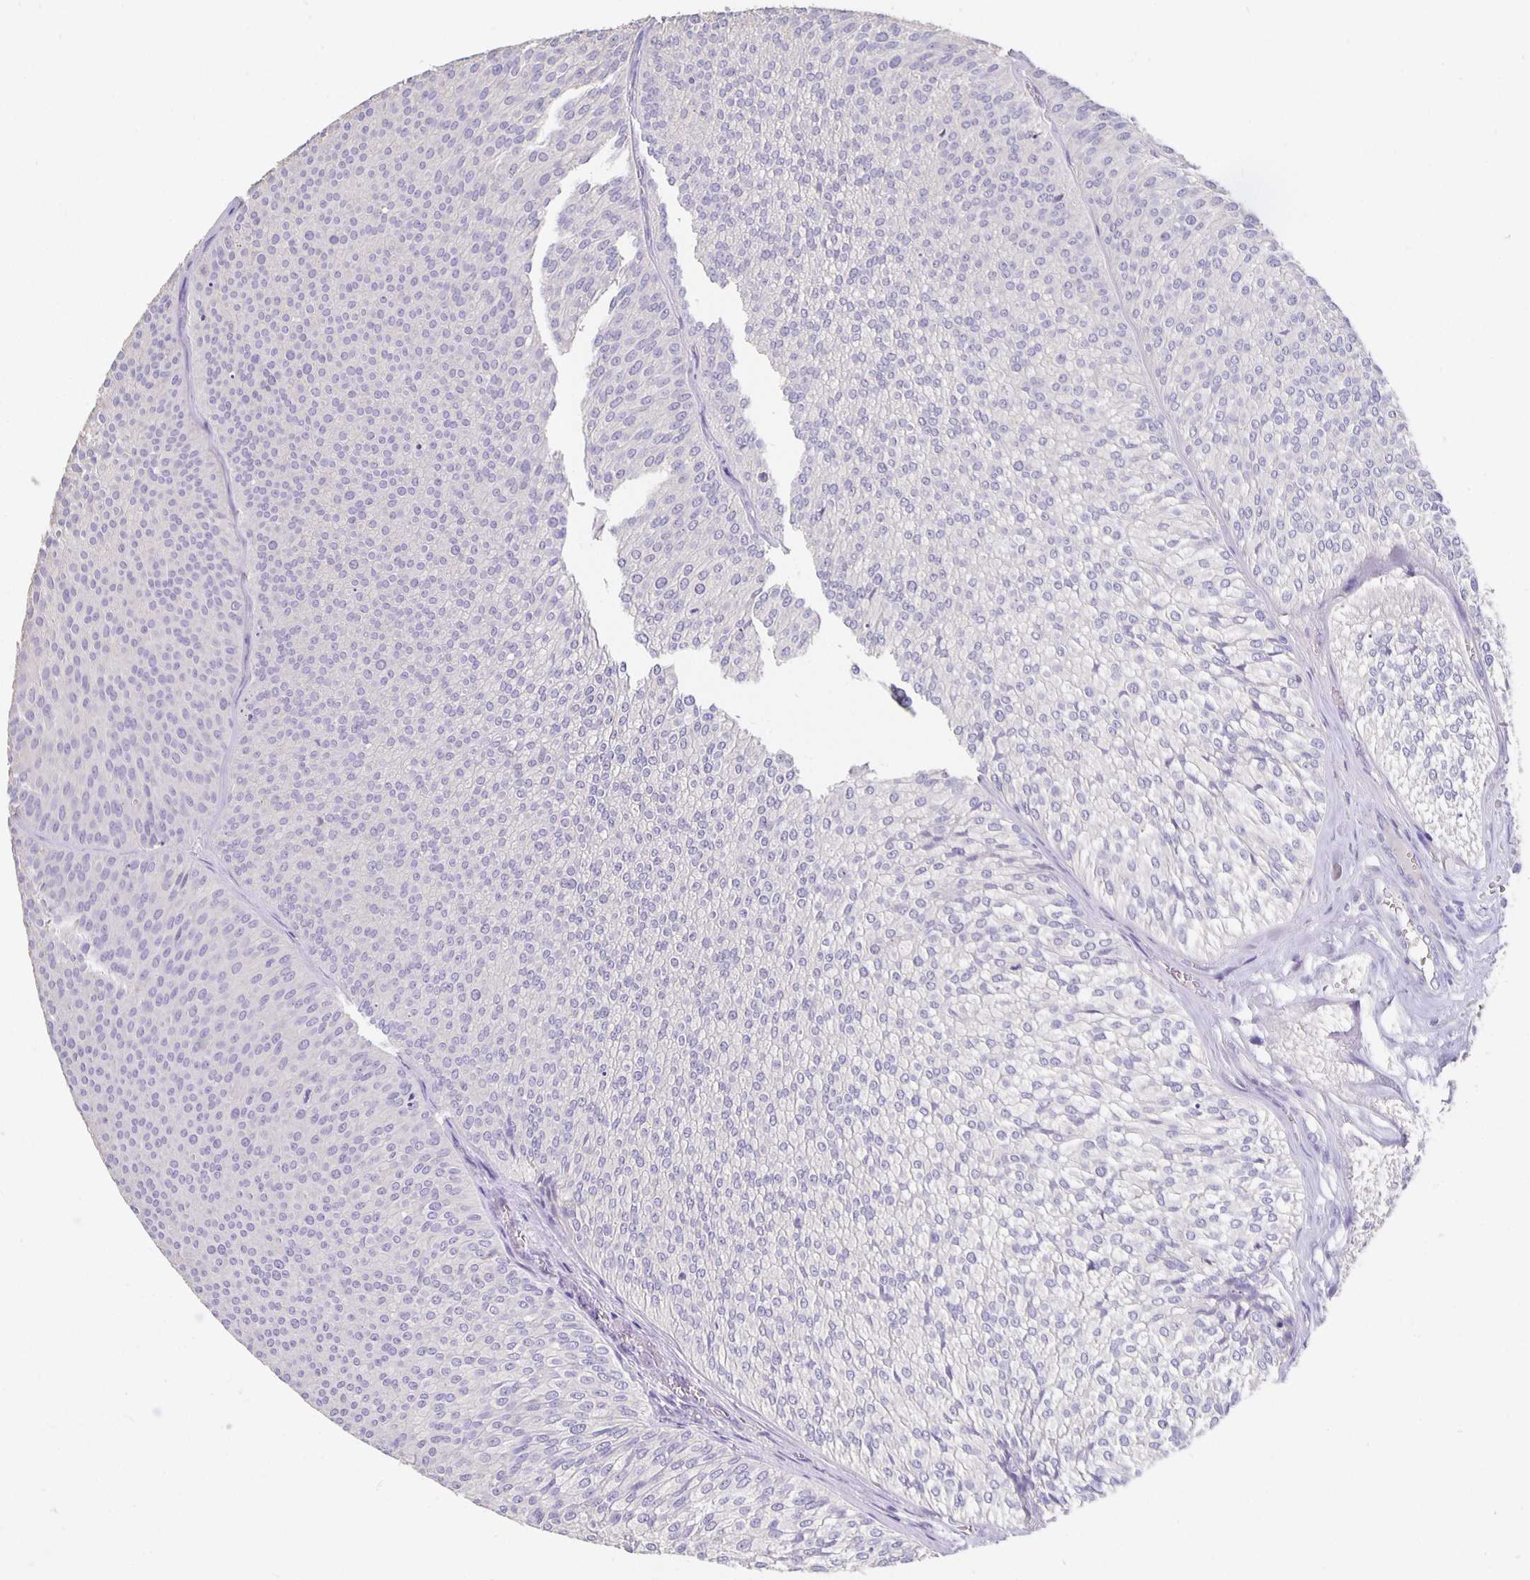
{"staining": {"intensity": "negative", "quantity": "none", "location": "none"}, "tissue": "urothelial cancer", "cell_type": "Tumor cells", "image_type": "cancer", "snomed": [{"axis": "morphology", "description": "Urothelial carcinoma, Low grade"}, {"axis": "topography", "description": "Urinary bladder"}], "caption": "An immunohistochemistry (IHC) photomicrograph of urothelial cancer is shown. There is no staining in tumor cells of urothelial cancer.", "gene": "CFAP74", "patient": {"sex": "male", "age": 91}}